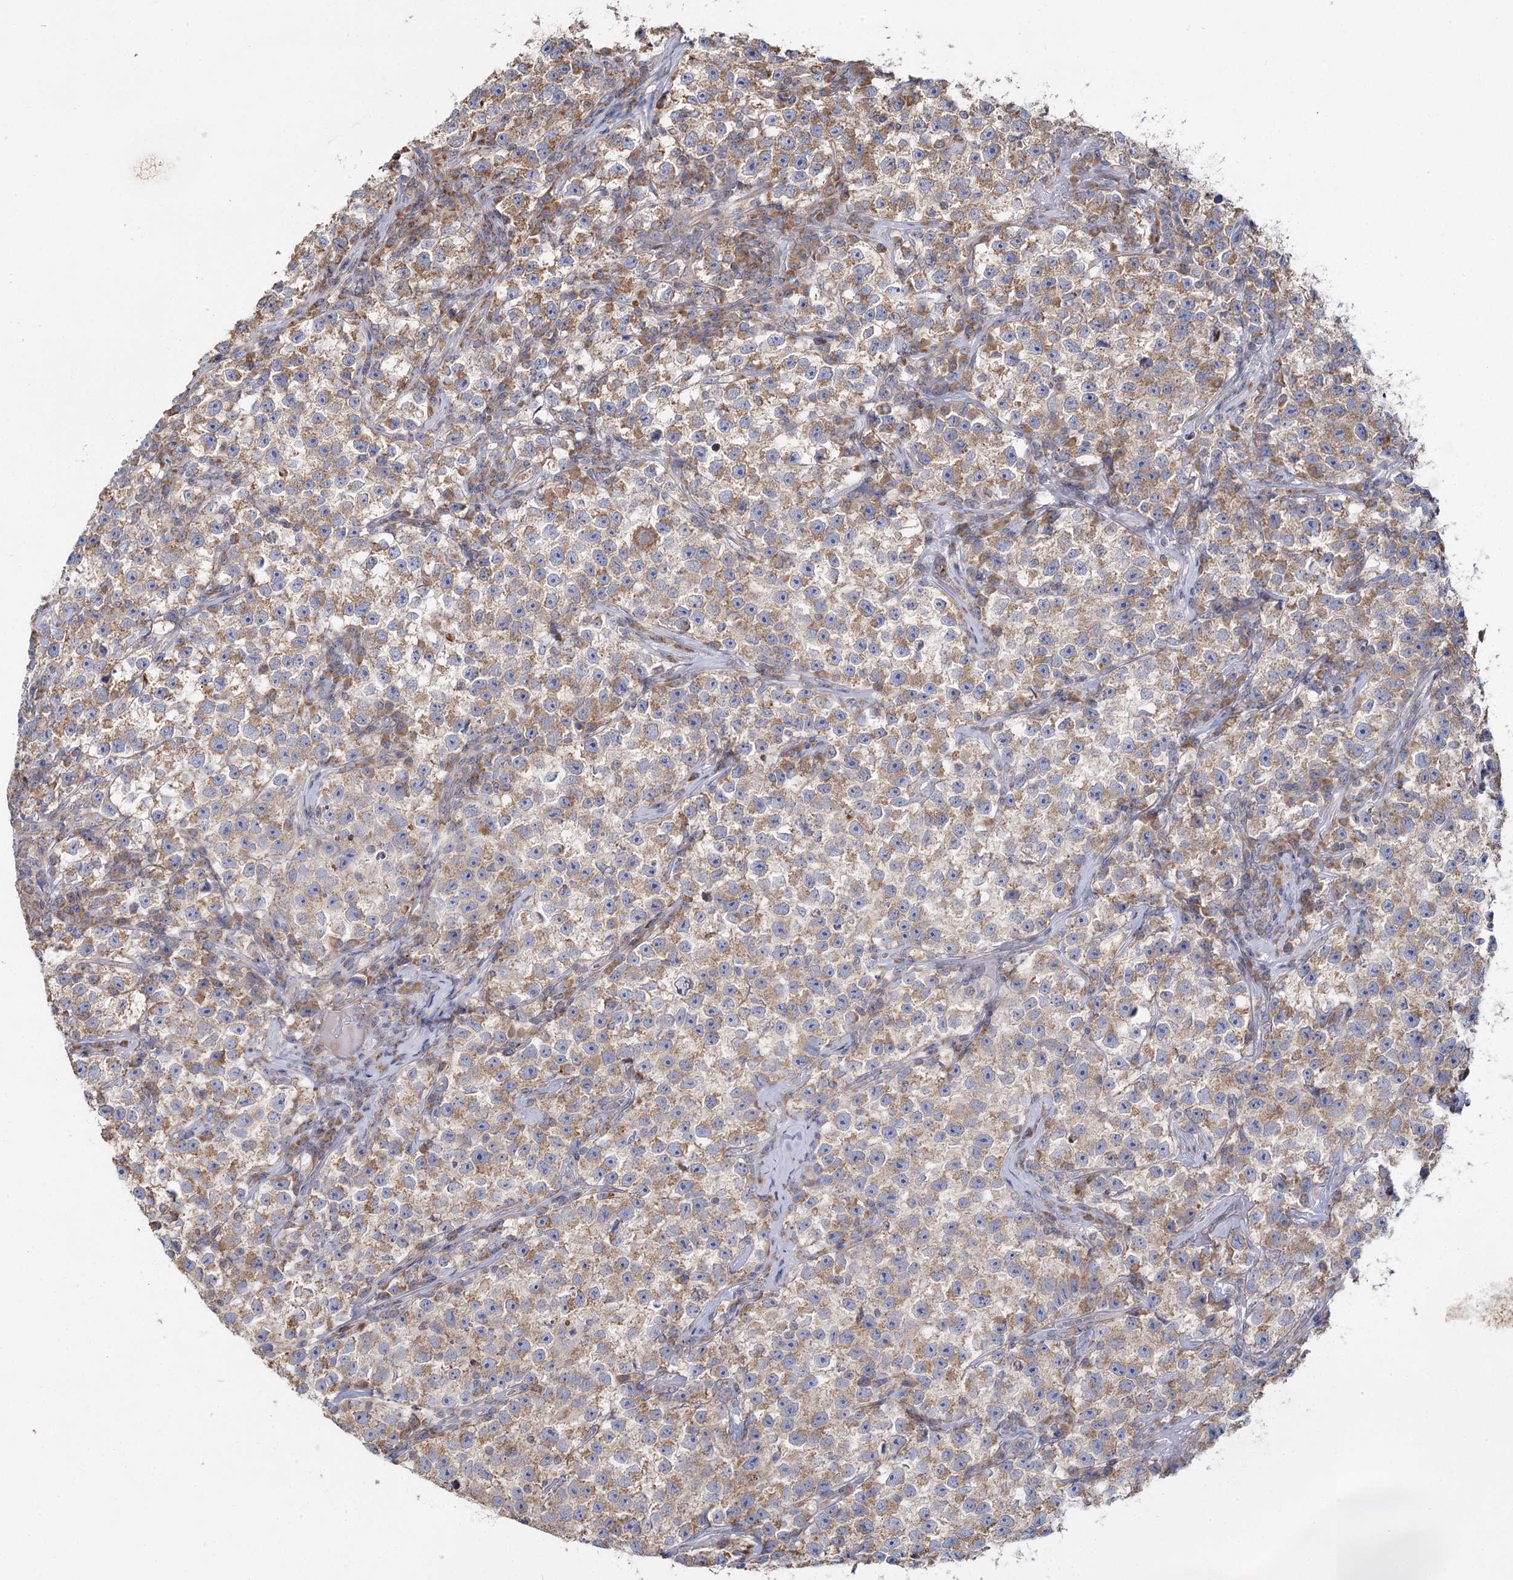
{"staining": {"intensity": "moderate", "quantity": ">75%", "location": "cytoplasmic/membranous"}, "tissue": "testis cancer", "cell_type": "Tumor cells", "image_type": "cancer", "snomed": [{"axis": "morphology", "description": "Seminoma, NOS"}, {"axis": "topography", "description": "Testis"}], "caption": "Human seminoma (testis) stained with a protein marker exhibits moderate staining in tumor cells.", "gene": "ACOX2", "patient": {"sex": "male", "age": 22}}